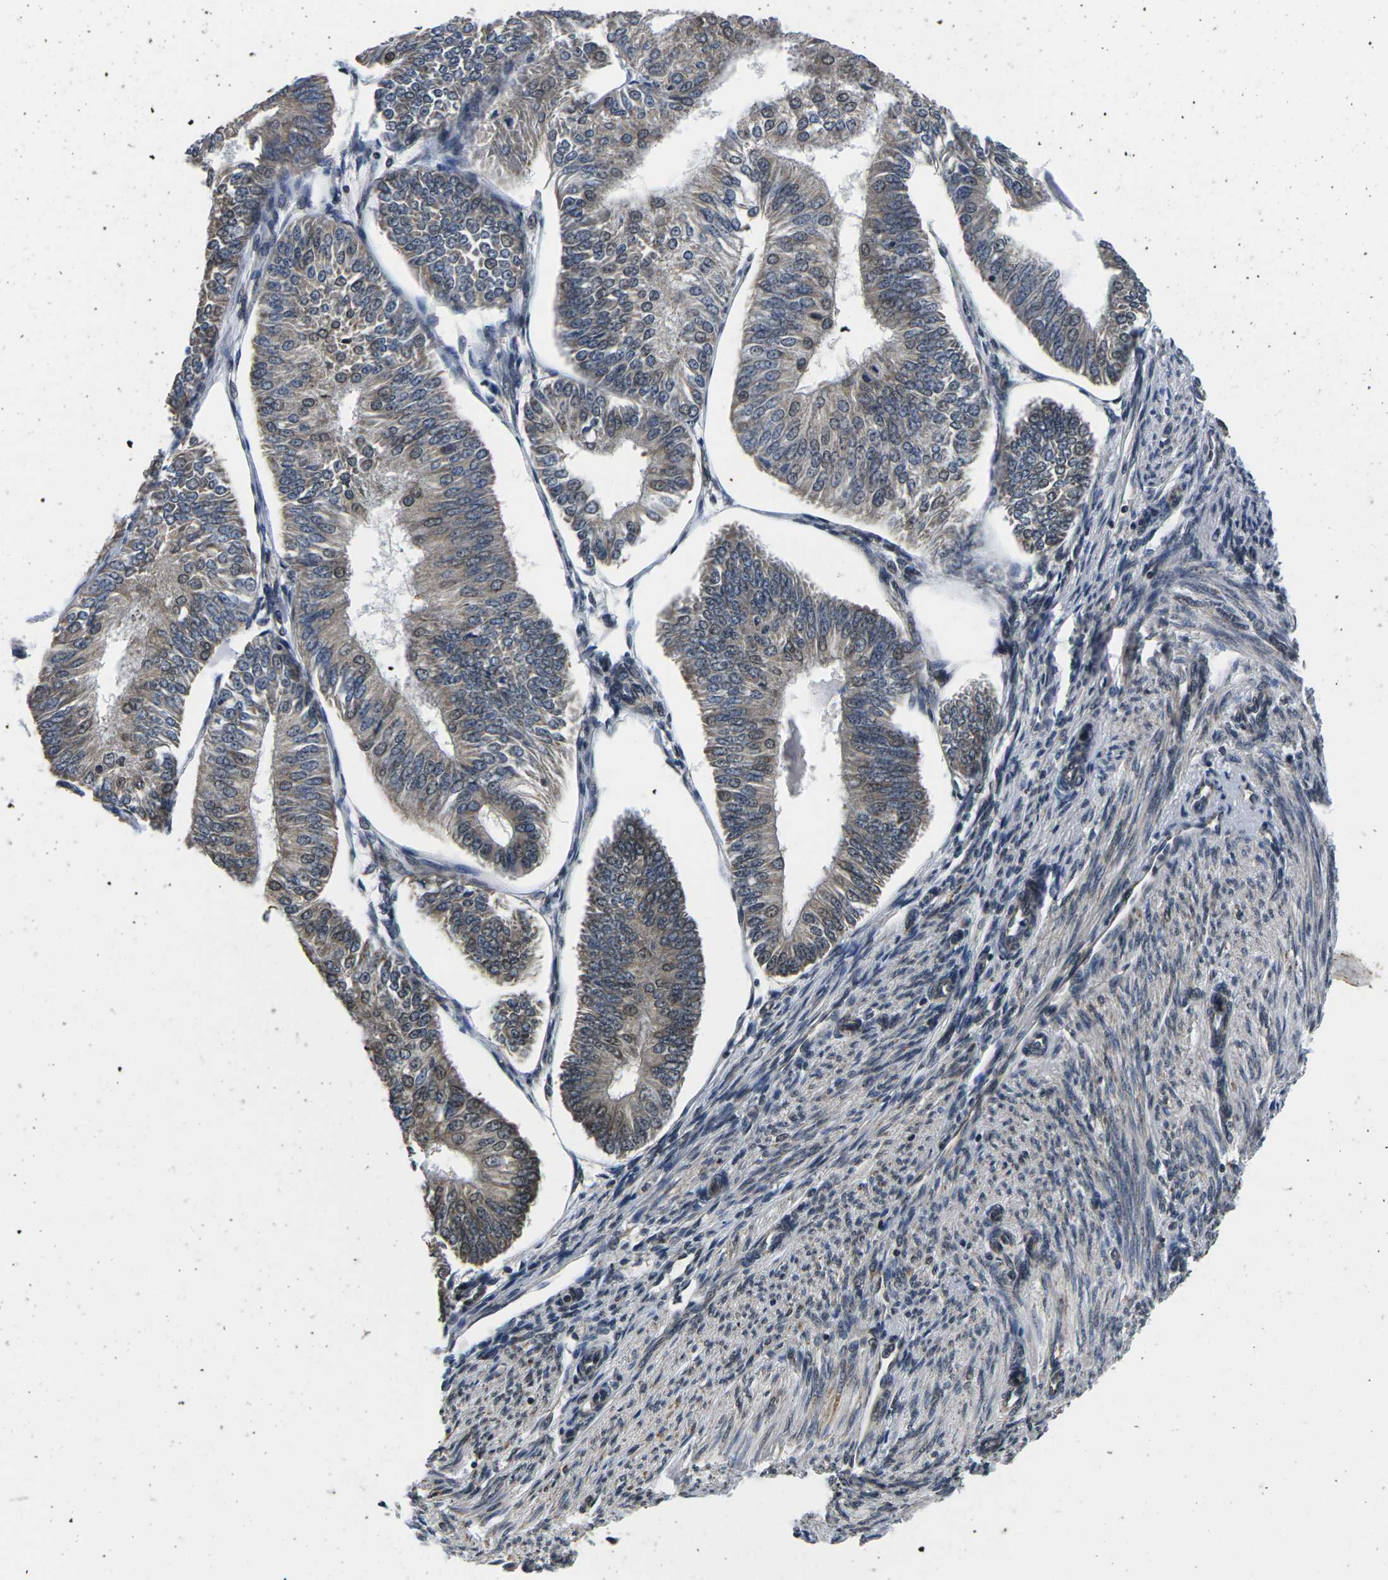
{"staining": {"intensity": "weak", "quantity": ">75%", "location": "cytoplasmic/membranous,nuclear"}, "tissue": "endometrial cancer", "cell_type": "Tumor cells", "image_type": "cancer", "snomed": [{"axis": "morphology", "description": "Adenocarcinoma, NOS"}, {"axis": "topography", "description": "Endometrium"}], "caption": "This is an image of immunohistochemistry (IHC) staining of endometrial adenocarcinoma, which shows weak expression in the cytoplasmic/membranous and nuclear of tumor cells.", "gene": "CCNE1", "patient": {"sex": "female", "age": 58}}